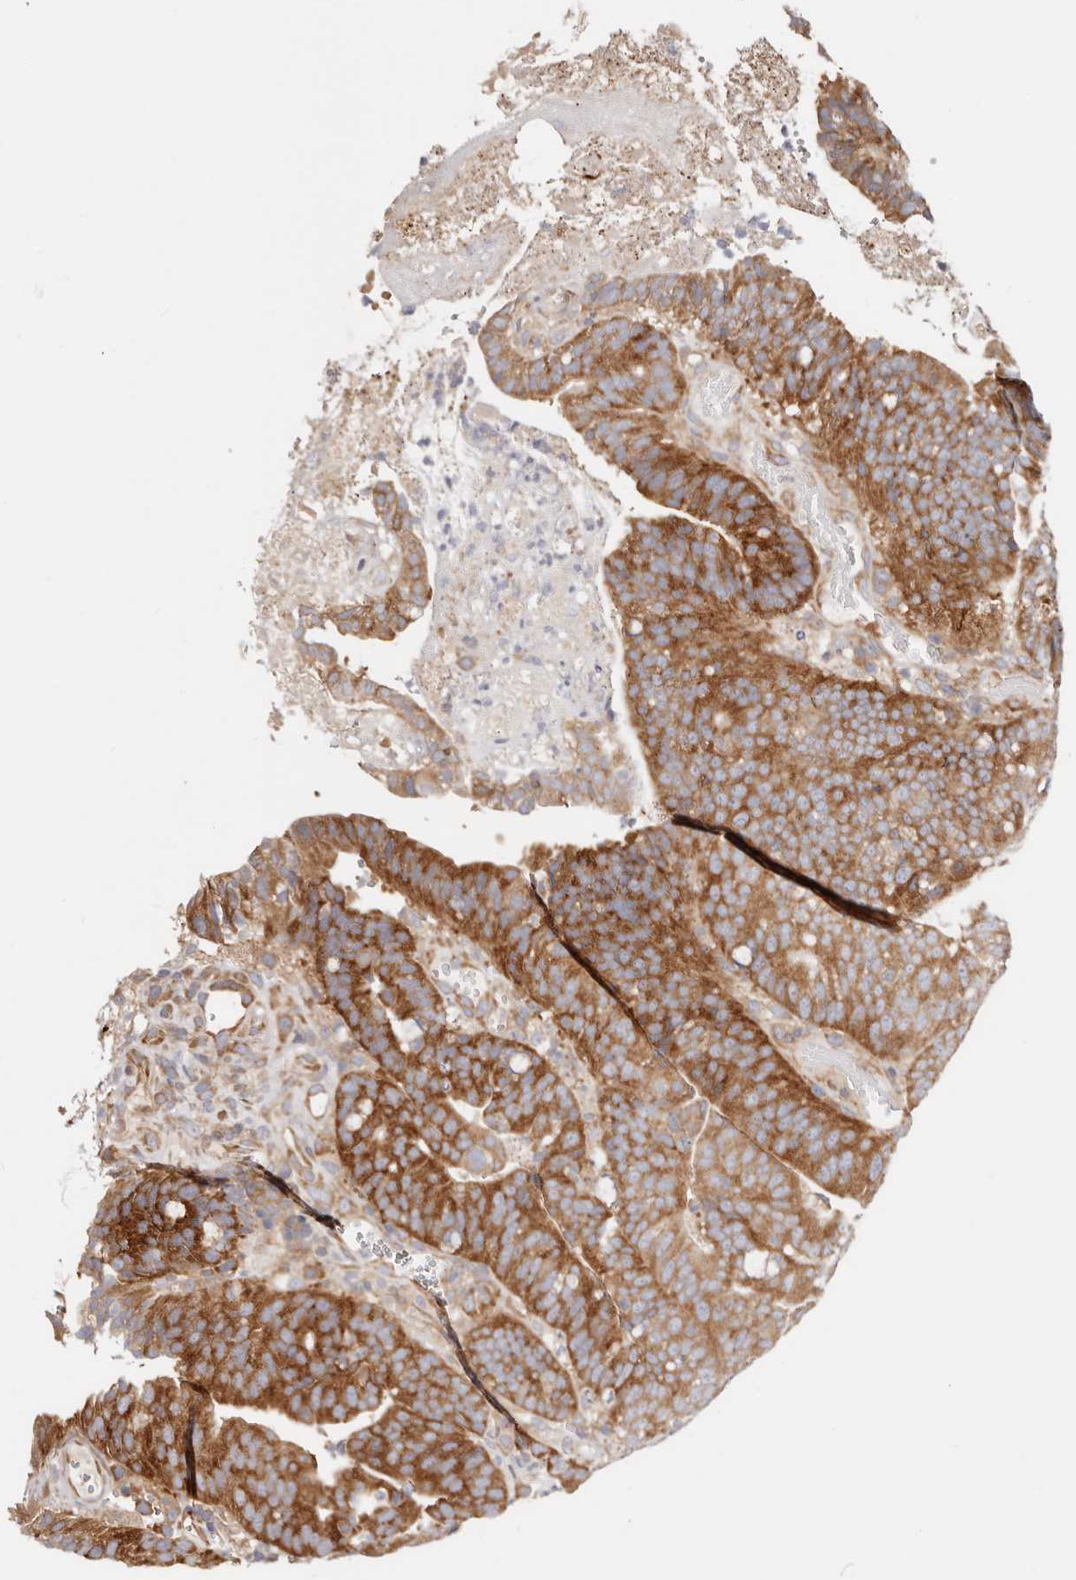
{"staining": {"intensity": "moderate", "quantity": ">75%", "location": "cytoplasmic/membranous"}, "tissue": "colorectal cancer", "cell_type": "Tumor cells", "image_type": "cancer", "snomed": [{"axis": "morphology", "description": "Adenocarcinoma, NOS"}, {"axis": "topography", "description": "Colon"}], "caption": "Immunohistochemistry photomicrograph of neoplastic tissue: colorectal adenocarcinoma stained using immunohistochemistry (IHC) shows medium levels of moderate protein expression localized specifically in the cytoplasmic/membranous of tumor cells, appearing as a cytoplasmic/membranous brown color.", "gene": "GNA13", "patient": {"sex": "female", "age": 66}}